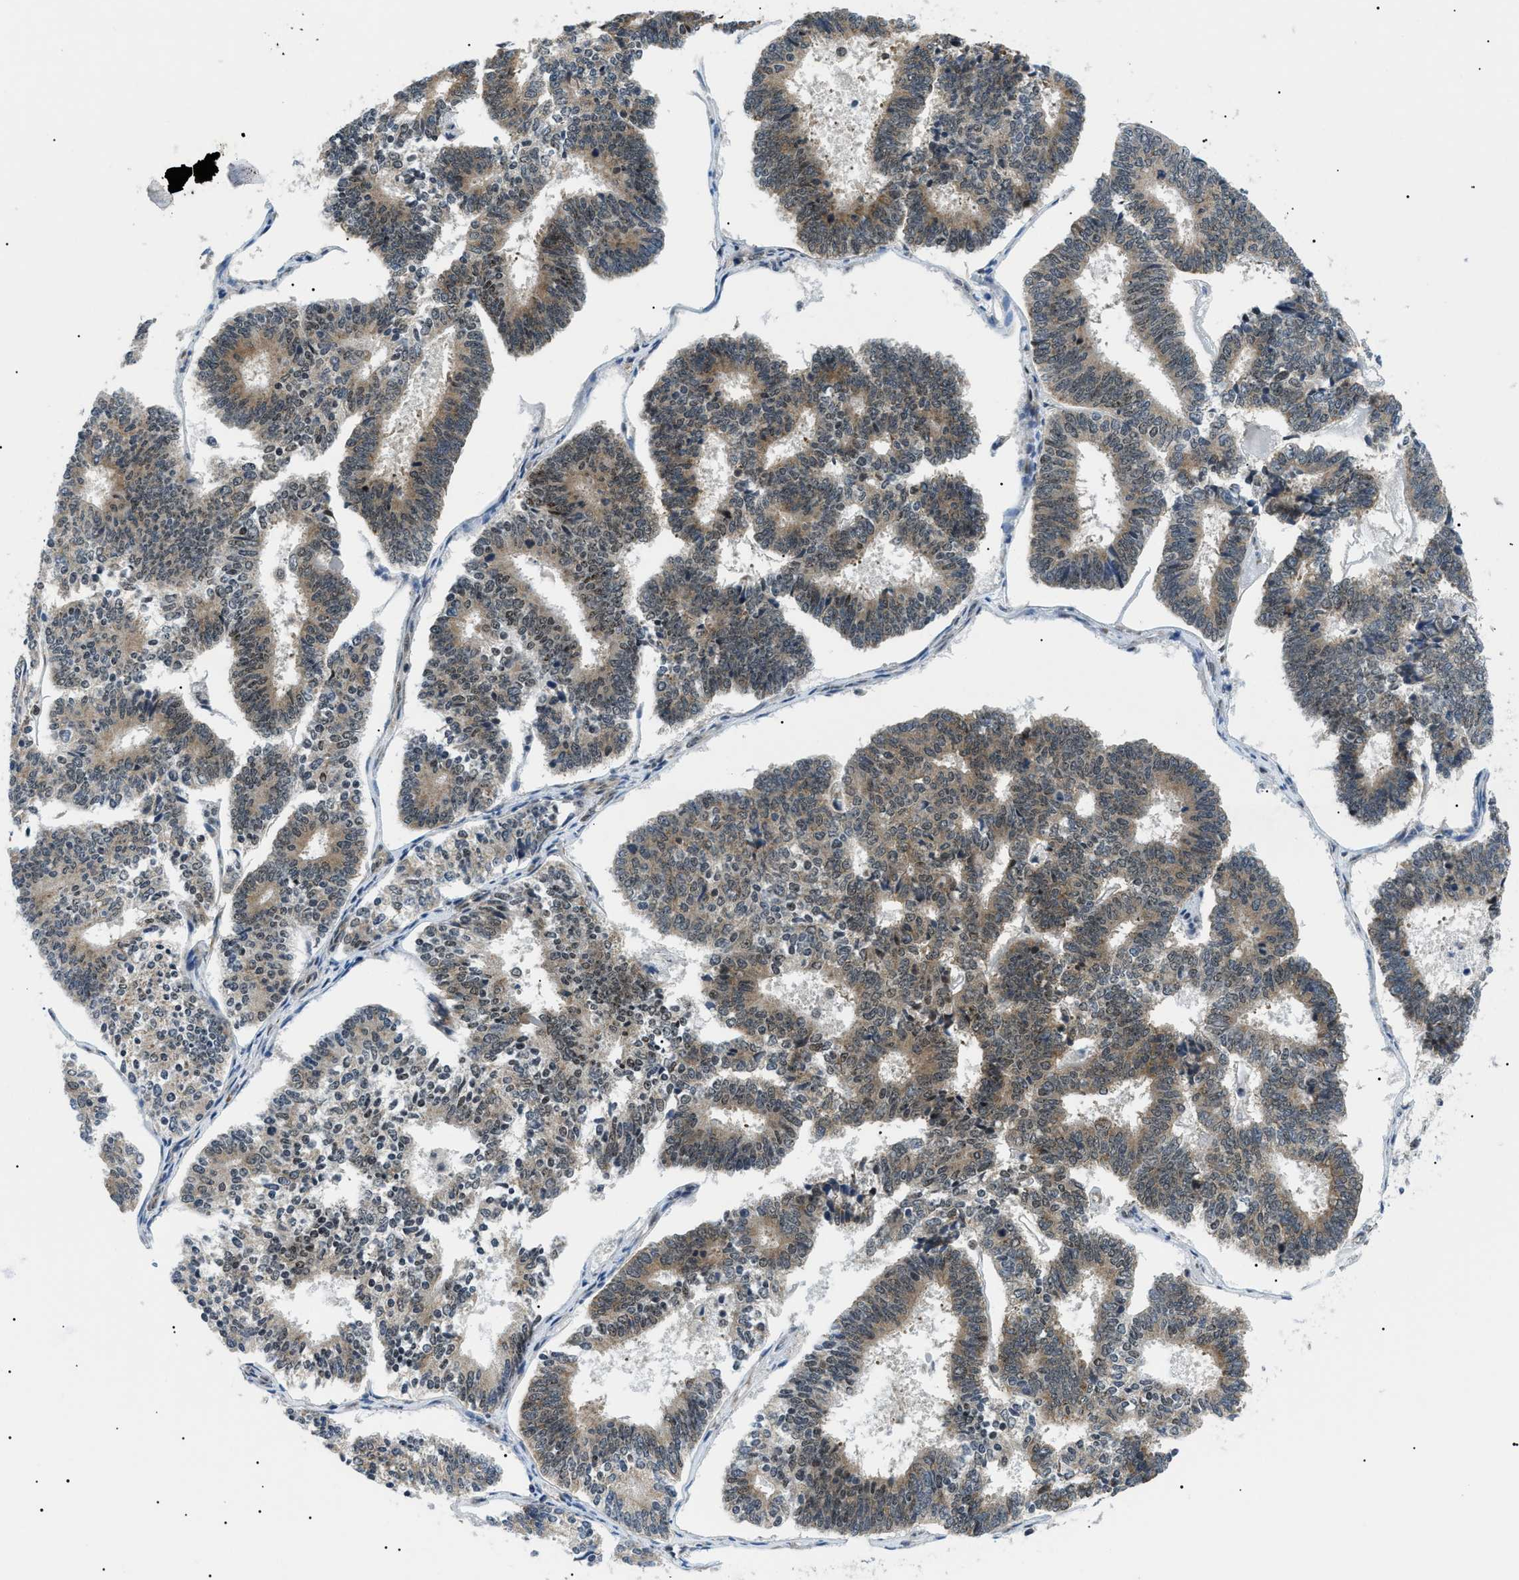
{"staining": {"intensity": "moderate", "quantity": ">75%", "location": "cytoplasmic/membranous,nuclear"}, "tissue": "endometrial cancer", "cell_type": "Tumor cells", "image_type": "cancer", "snomed": [{"axis": "morphology", "description": "Adenocarcinoma, NOS"}, {"axis": "topography", "description": "Endometrium"}], "caption": "Protein staining reveals moderate cytoplasmic/membranous and nuclear expression in about >75% of tumor cells in adenocarcinoma (endometrial). (IHC, brightfield microscopy, high magnification).", "gene": "CWC25", "patient": {"sex": "female", "age": 70}}